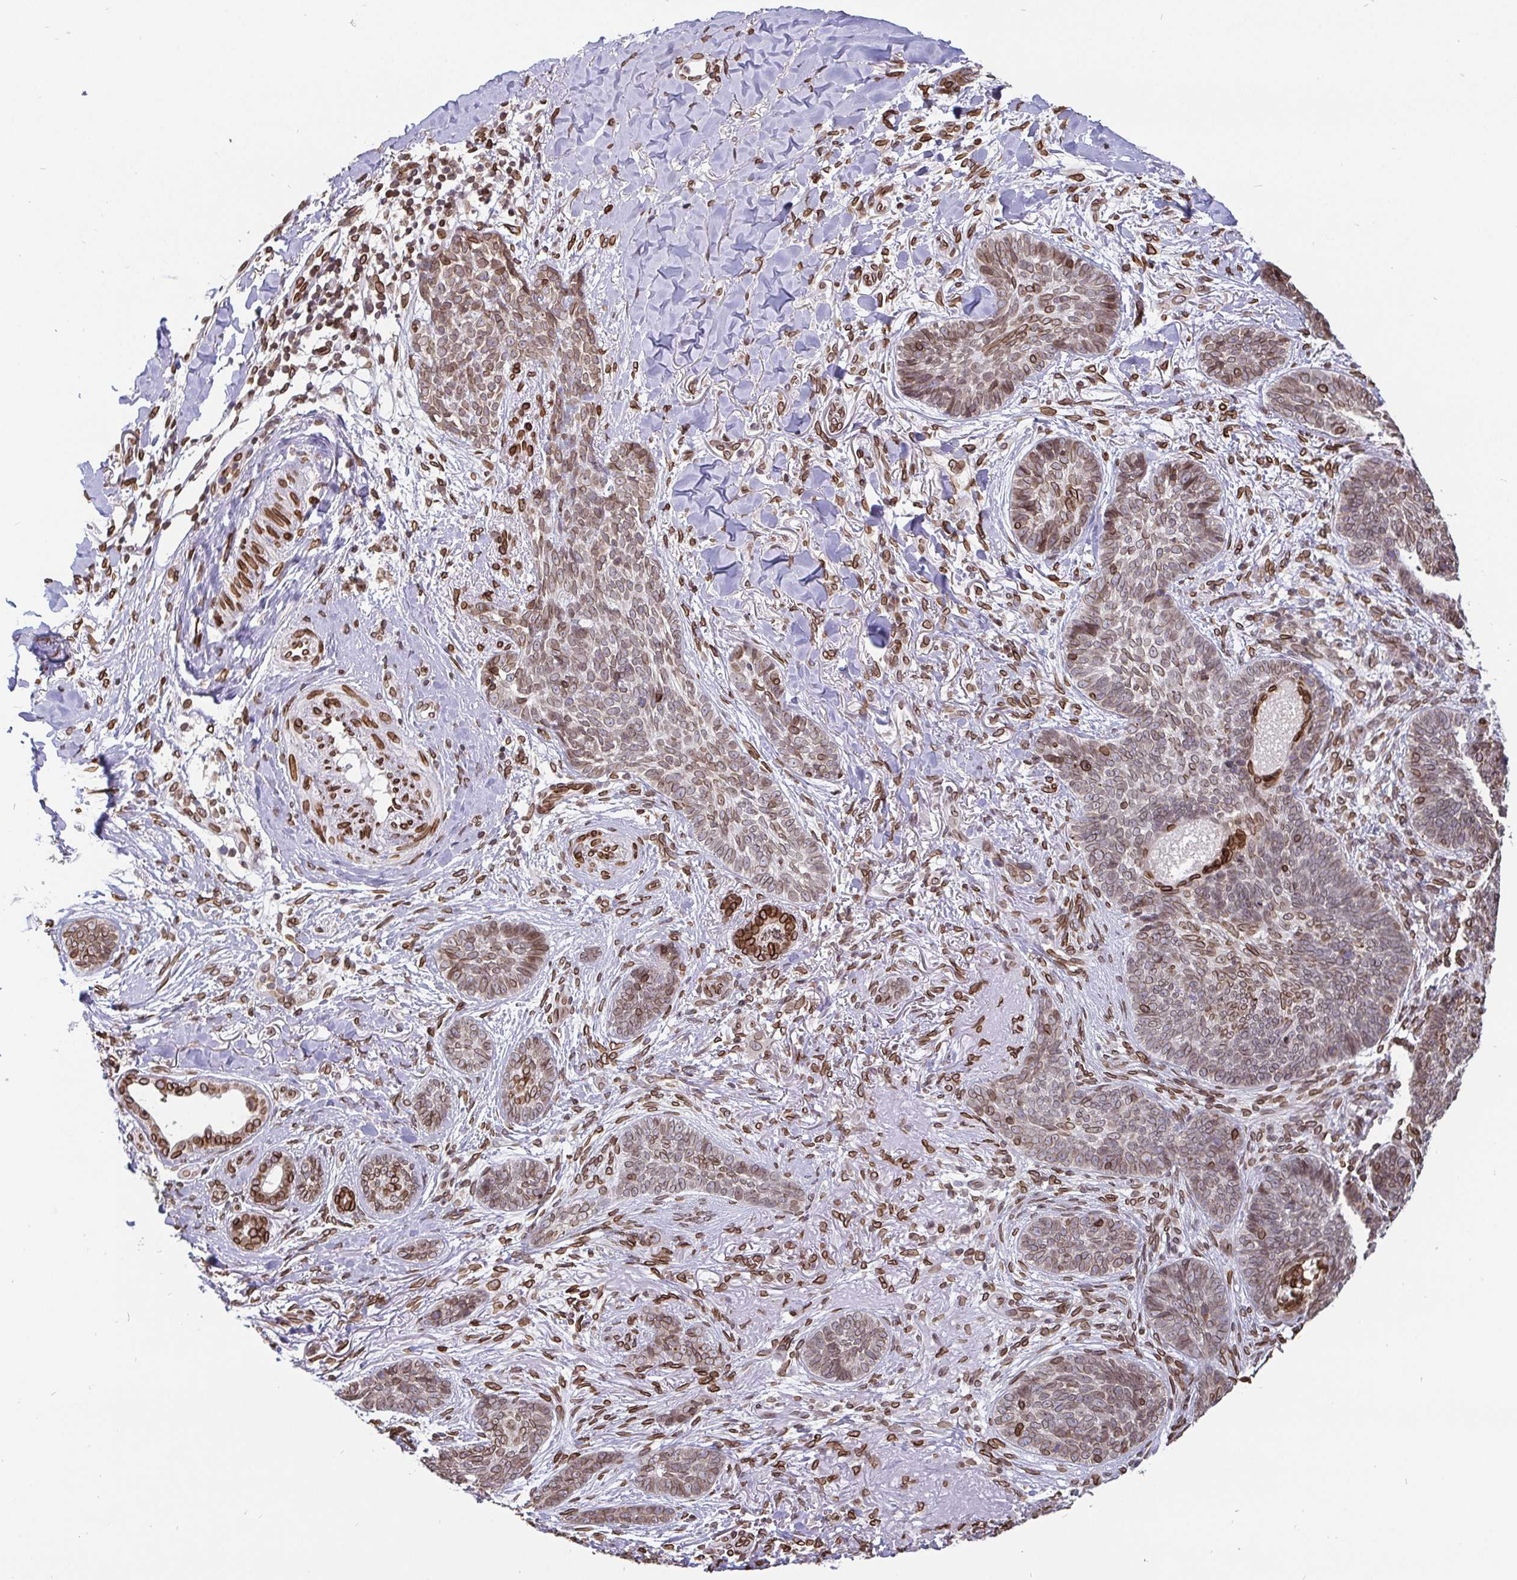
{"staining": {"intensity": "weak", "quantity": "25%-75%", "location": "cytoplasmic/membranous,nuclear"}, "tissue": "skin cancer", "cell_type": "Tumor cells", "image_type": "cancer", "snomed": [{"axis": "morphology", "description": "Basal cell carcinoma"}, {"axis": "topography", "description": "Skin"}, {"axis": "topography", "description": "Skin of face"}], "caption": "Human basal cell carcinoma (skin) stained for a protein (brown) exhibits weak cytoplasmic/membranous and nuclear positive positivity in approximately 25%-75% of tumor cells.", "gene": "EMD", "patient": {"sex": "male", "age": 88}}